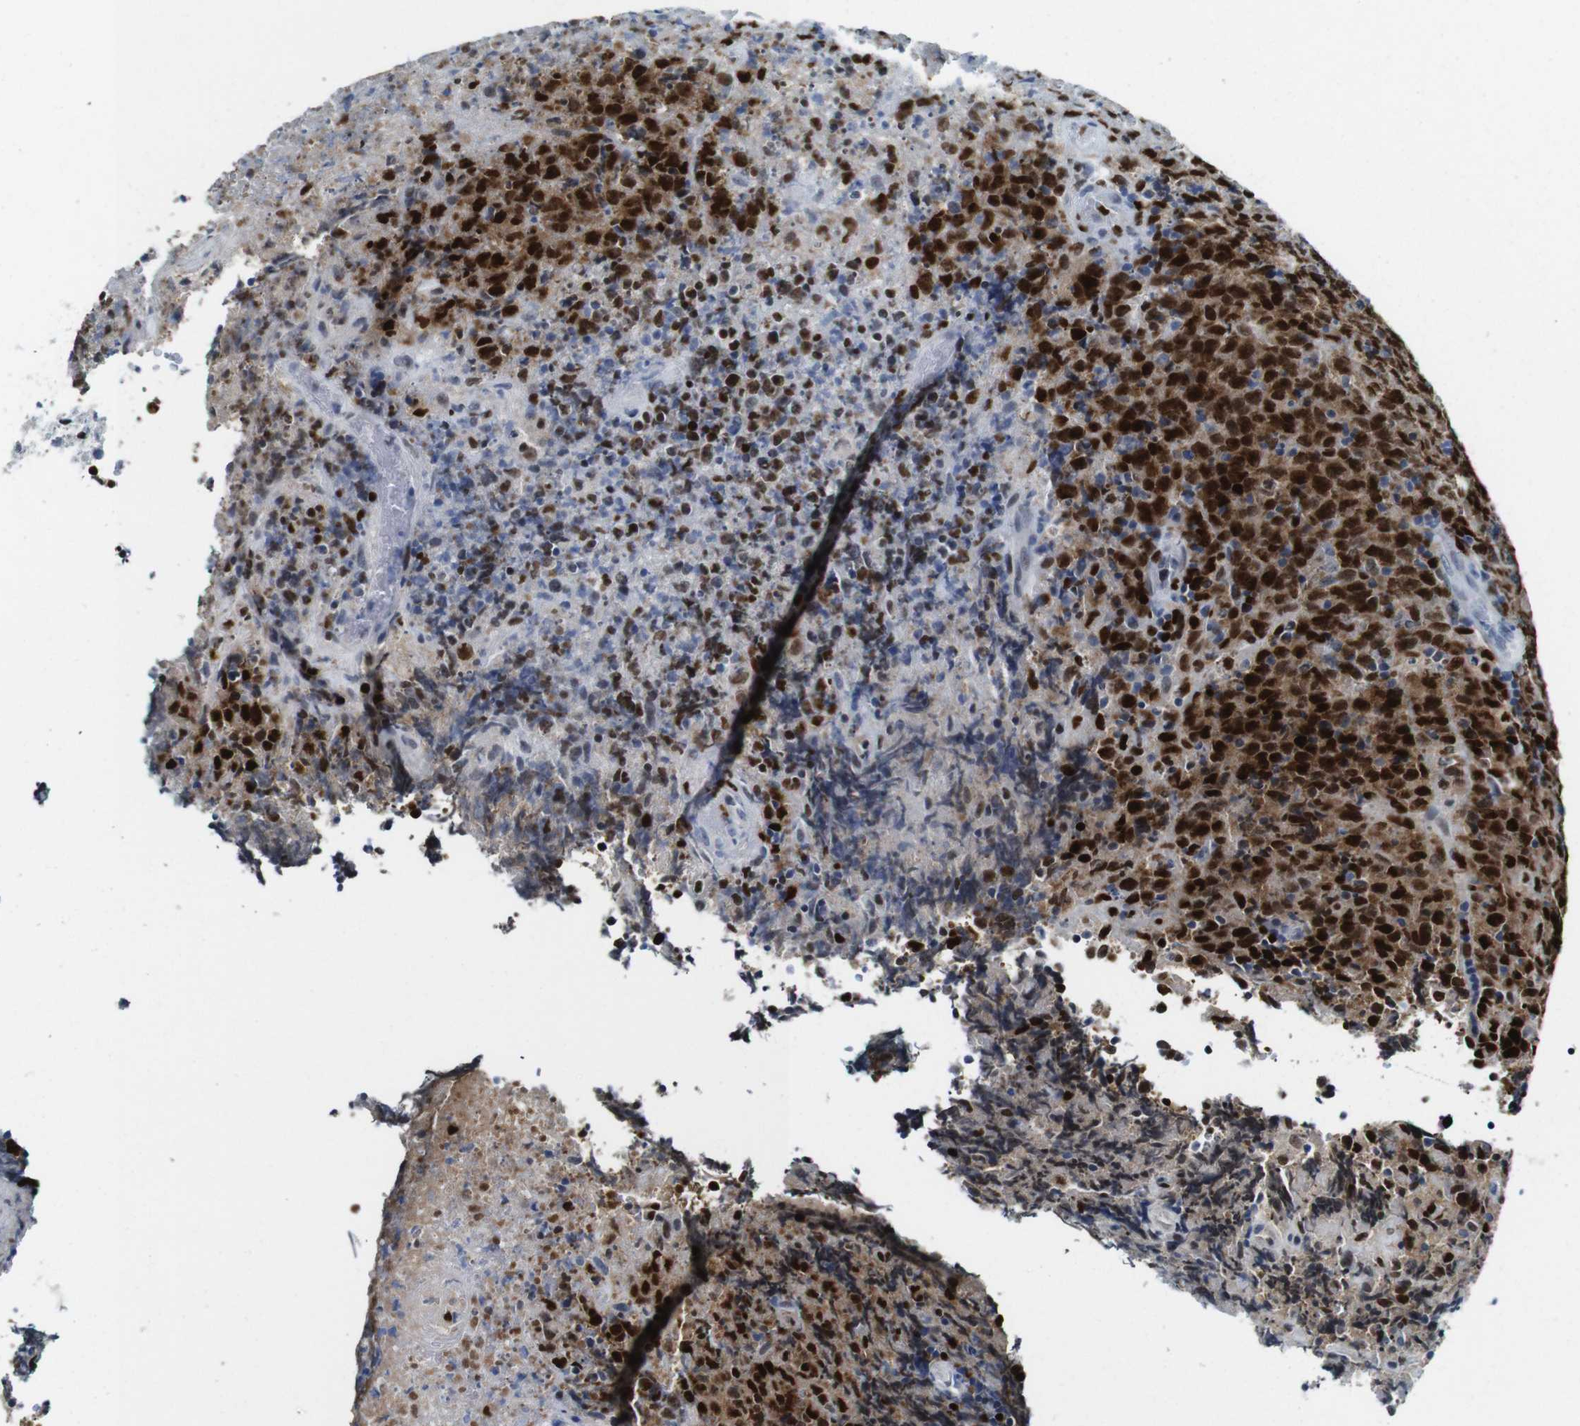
{"staining": {"intensity": "strong", "quantity": ">75%", "location": "nuclear"}, "tissue": "lymphoma", "cell_type": "Tumor cells", "image_type": "cancer", "snomed": [{"axis": "morphology", "description": "Malignant lymphoma, non-Hodgkin's type, High grade"}, {"axis": "topography", "description": "Tonsil"}], "caption": "Immunohistochemical staining of lymphoma displays high levels of strong nuclear staining in approximately >75% of tumor cells. (Stains: DAB in brown, nuclei in blue, Microscopy: brightfield microscopy at high magnification).", "gene": "IRF8", "patient": {"sex": "female", "age": 36}}